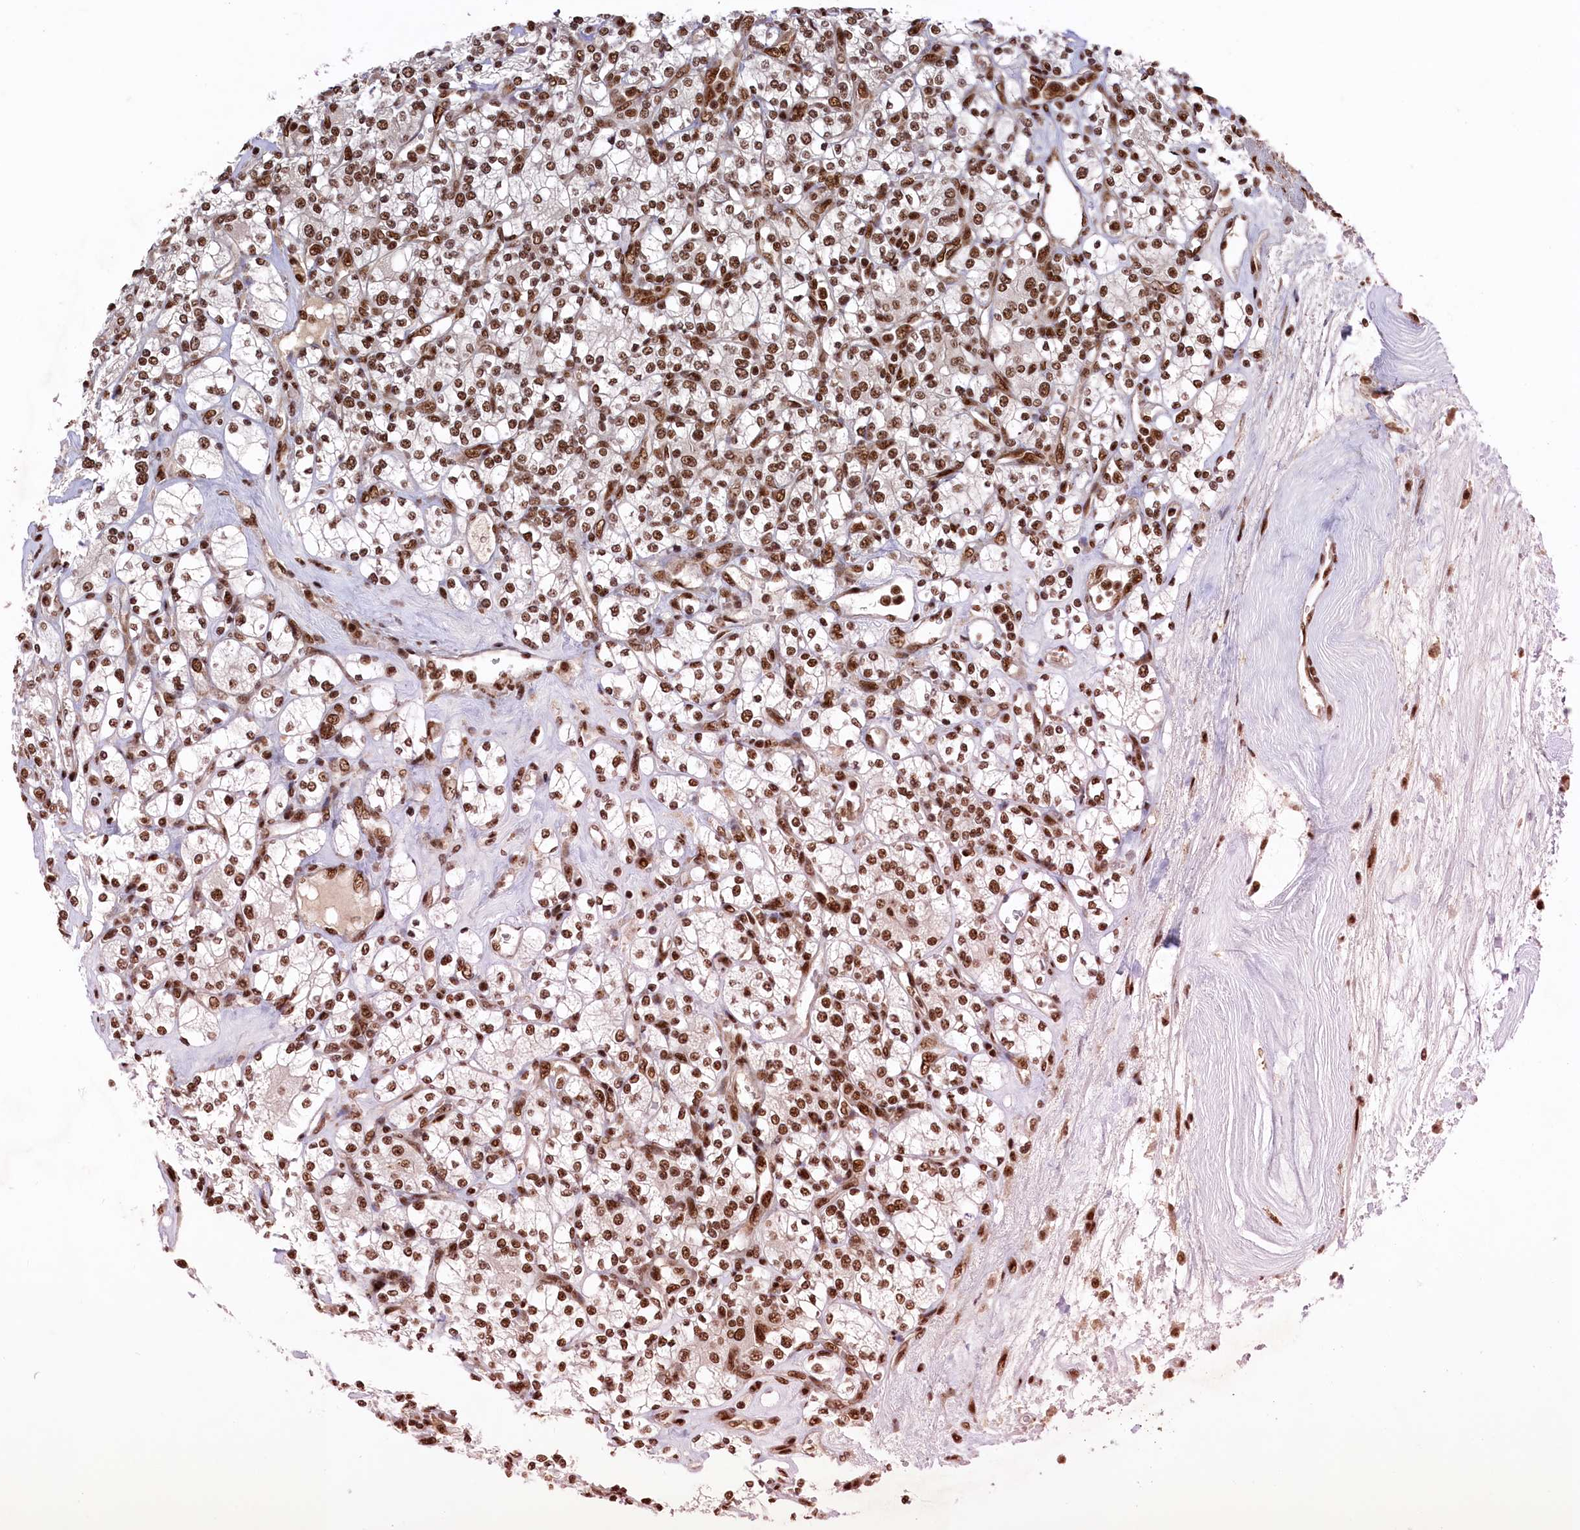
{"staining": {"intensity": "moderate", "quantity": ">75%", "location": "nuclear"}, "tissue": "renal cancer", "cell_type": "Tumor cells", "image_type": "cancer", "snomed": [{"axis": "morphology", "description": "Adenocarcinoma, NOS"}, {"axis": "topography", "description": "Kidney"}], "caption": "This histopathology image reveals immunohistochemistry staining of renal adenocarcinoma, with medium moderate nuclear staining in about >75% of tumor cells.", "gene": "PRPF31", "patient": {"sex": "male", "age": 77}}